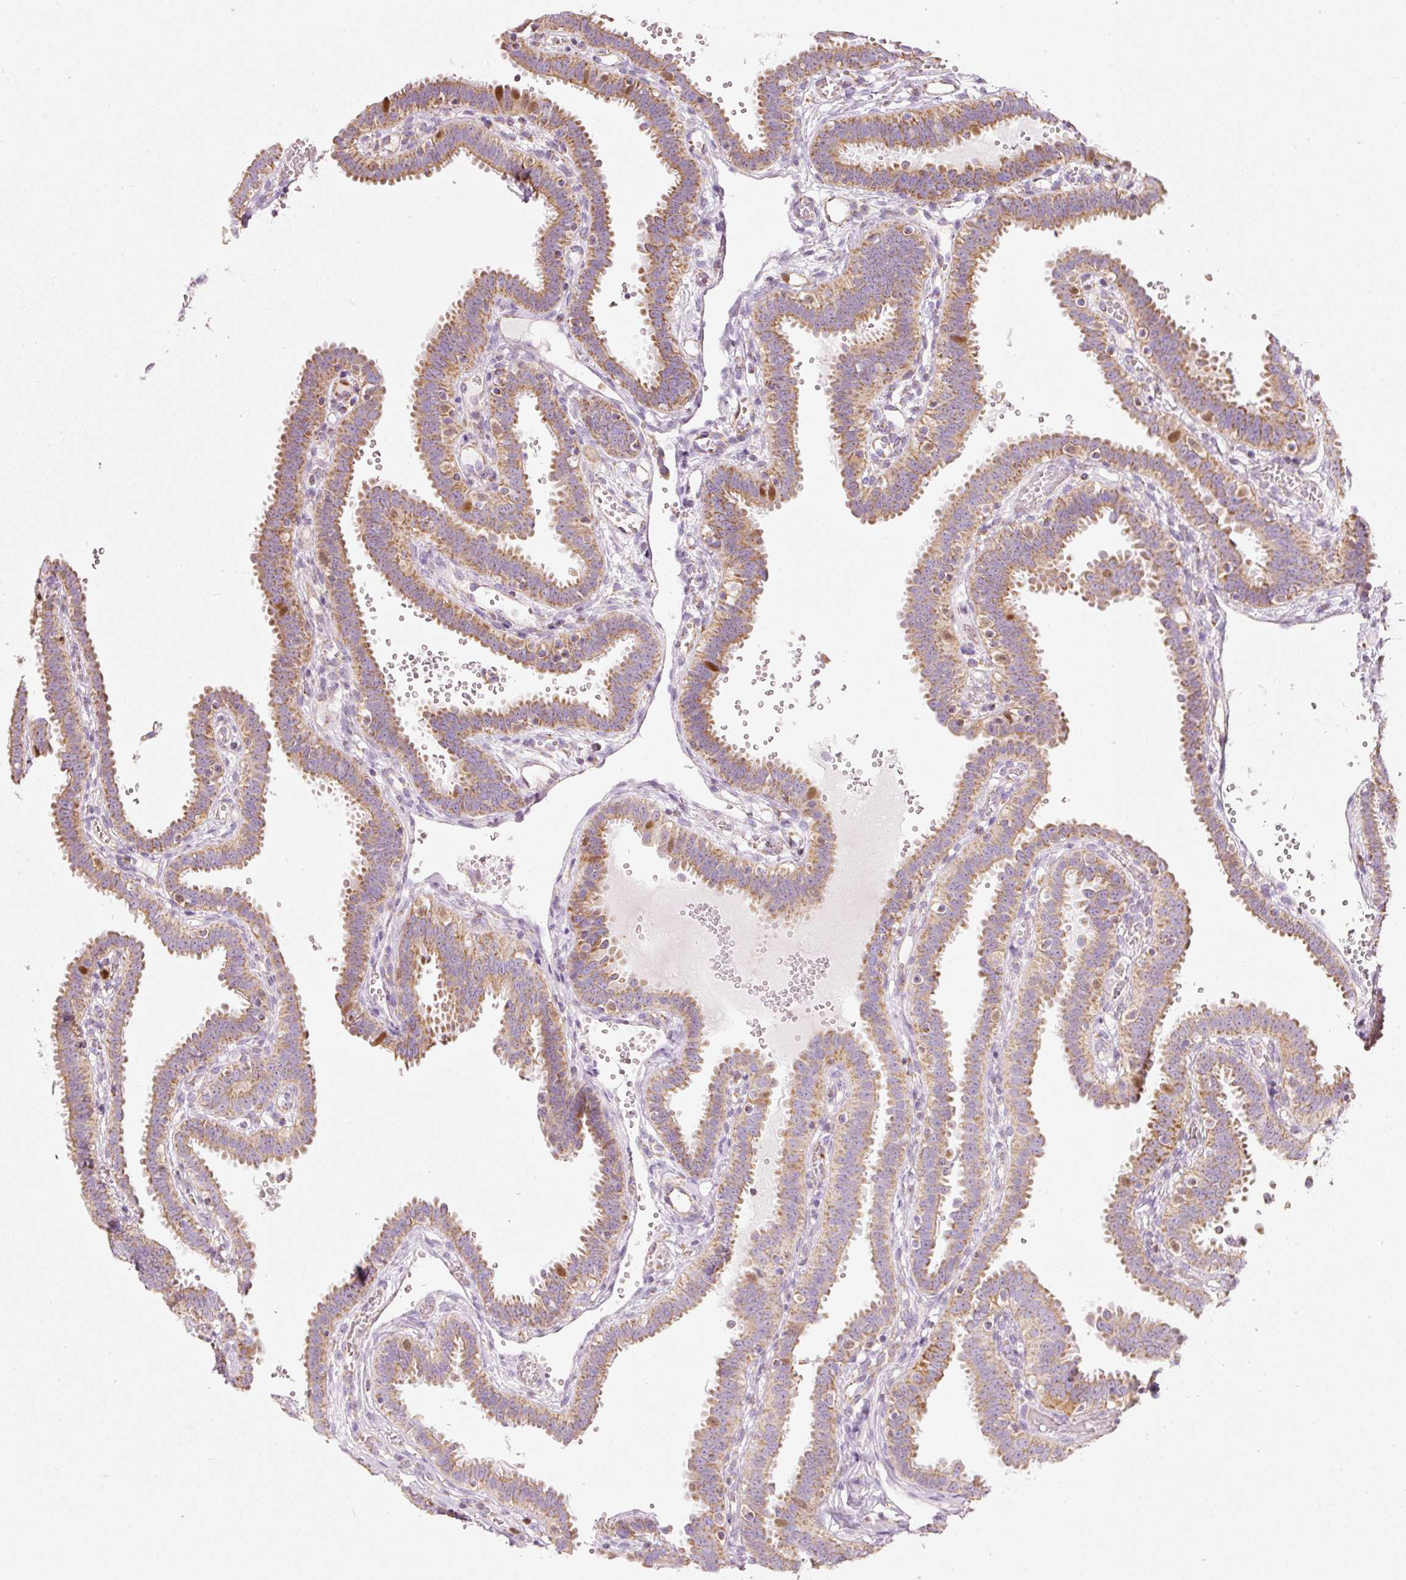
{"staining": {"intensity": "moderate", "quantity": ">75%", "location": "cytoplasmic/membranous"}, "tissue": "fallopian tube", "cell_type": "Glandular cells", "image_type": "normal", "snomed": [{"axis": "morphology", "description": "Normal tissue, NOS"}, {"axis": "topography", "description": "Fallopian tube"}], "caption": "The immunohistochemical stain labels moderate cytoplasmic/membranous staining in glandular cells of normal fallopian tube.", "gene": "DUT", "patient": {"sex": "female", "age": 37}}